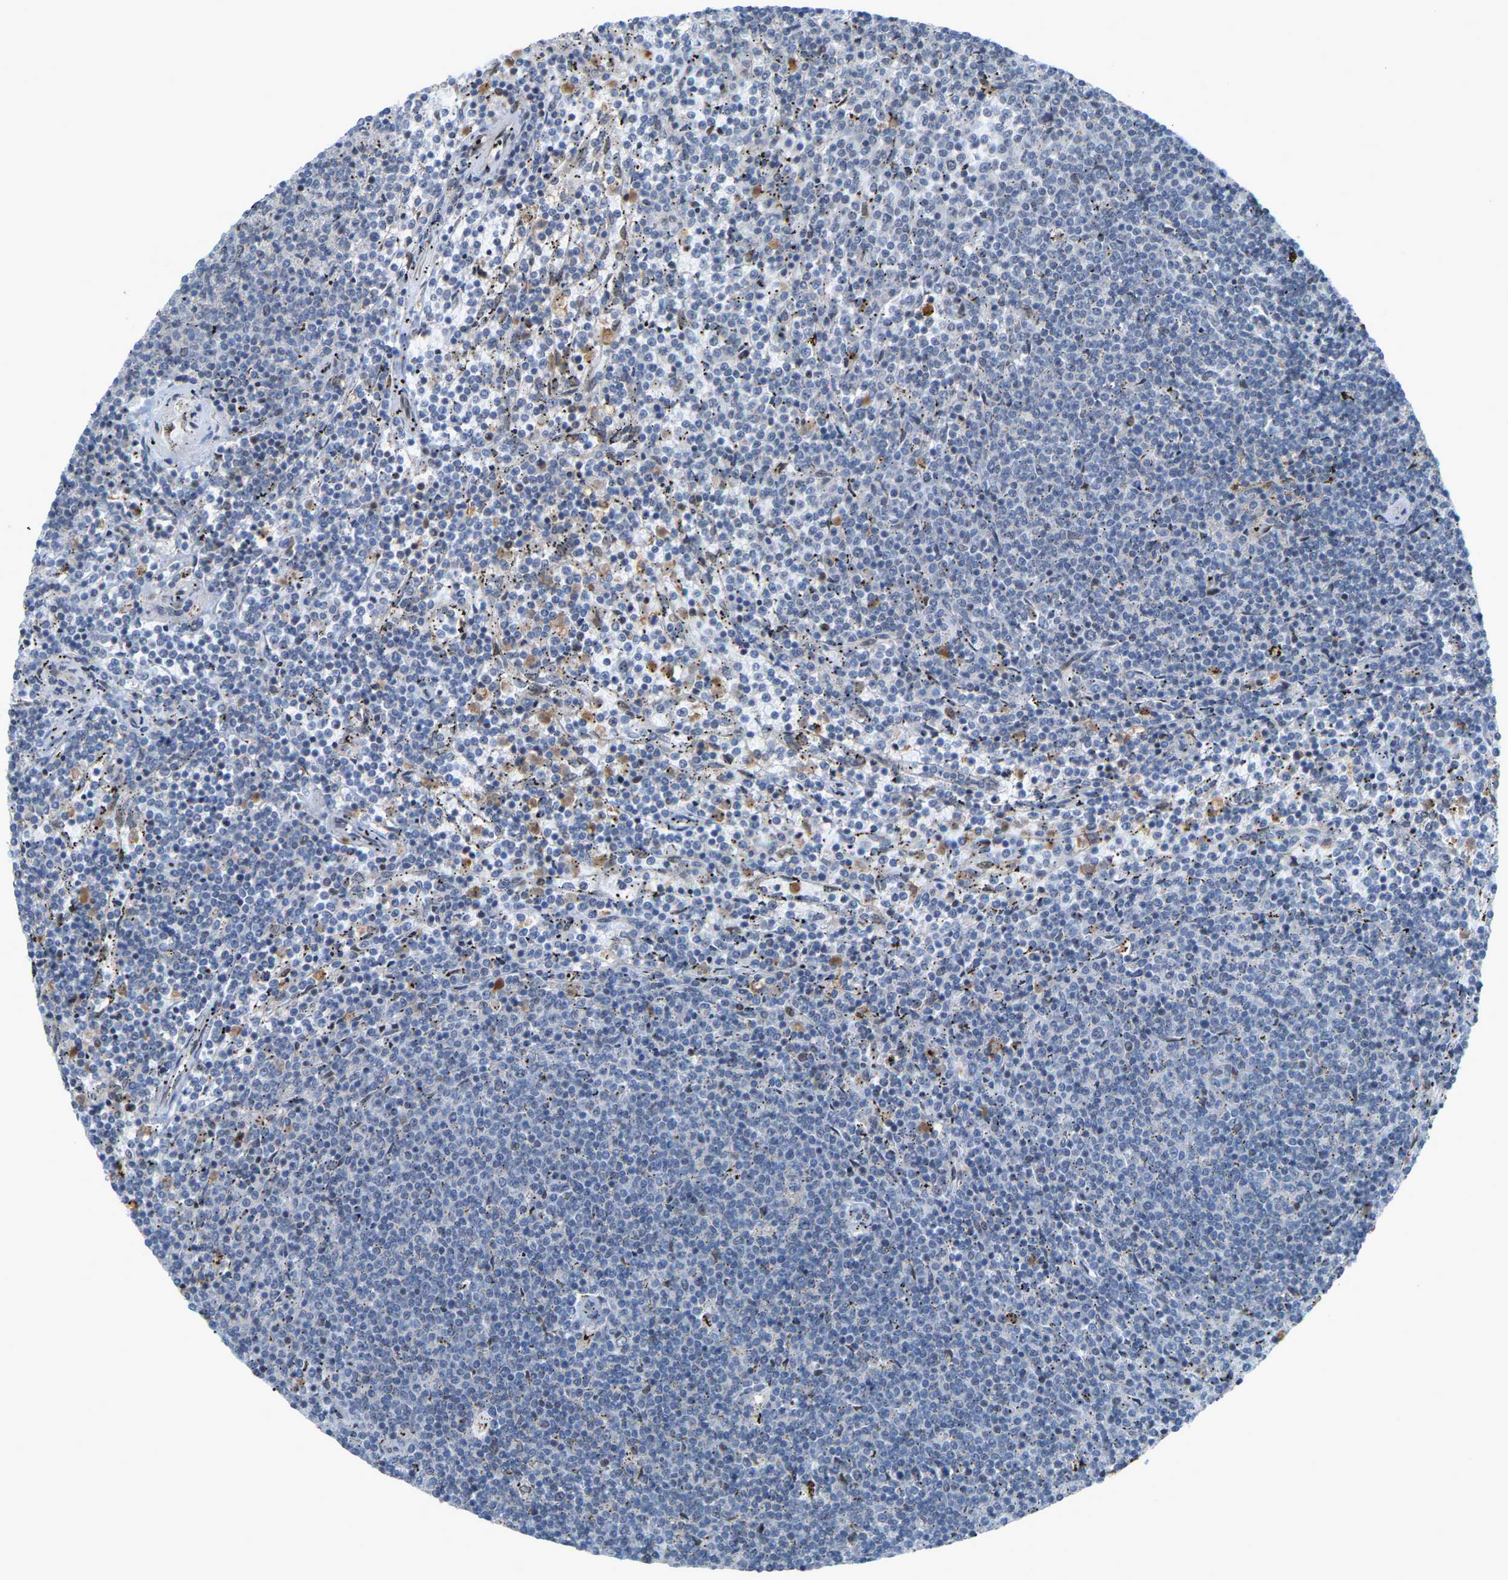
{"staining": {"intensity": "negative", "quantity": "none", "location": "none"}, "tissue": "lymphoma", "cell_type": "Tumor cells", "image_type": "cancer", "snomed": [{"axis": "morphology", "description": "Malignant lymphoma, non-Hodgkin's type, Low grade"}, {"axis": "topography", "description": "Spleen"}], "caption": "Tumor cells show no significant expression in low-grade malignant lymphoma, non-Hodgkin's type.", "gene": "CROT", "patient": {"sex": "female", "age": 50}}